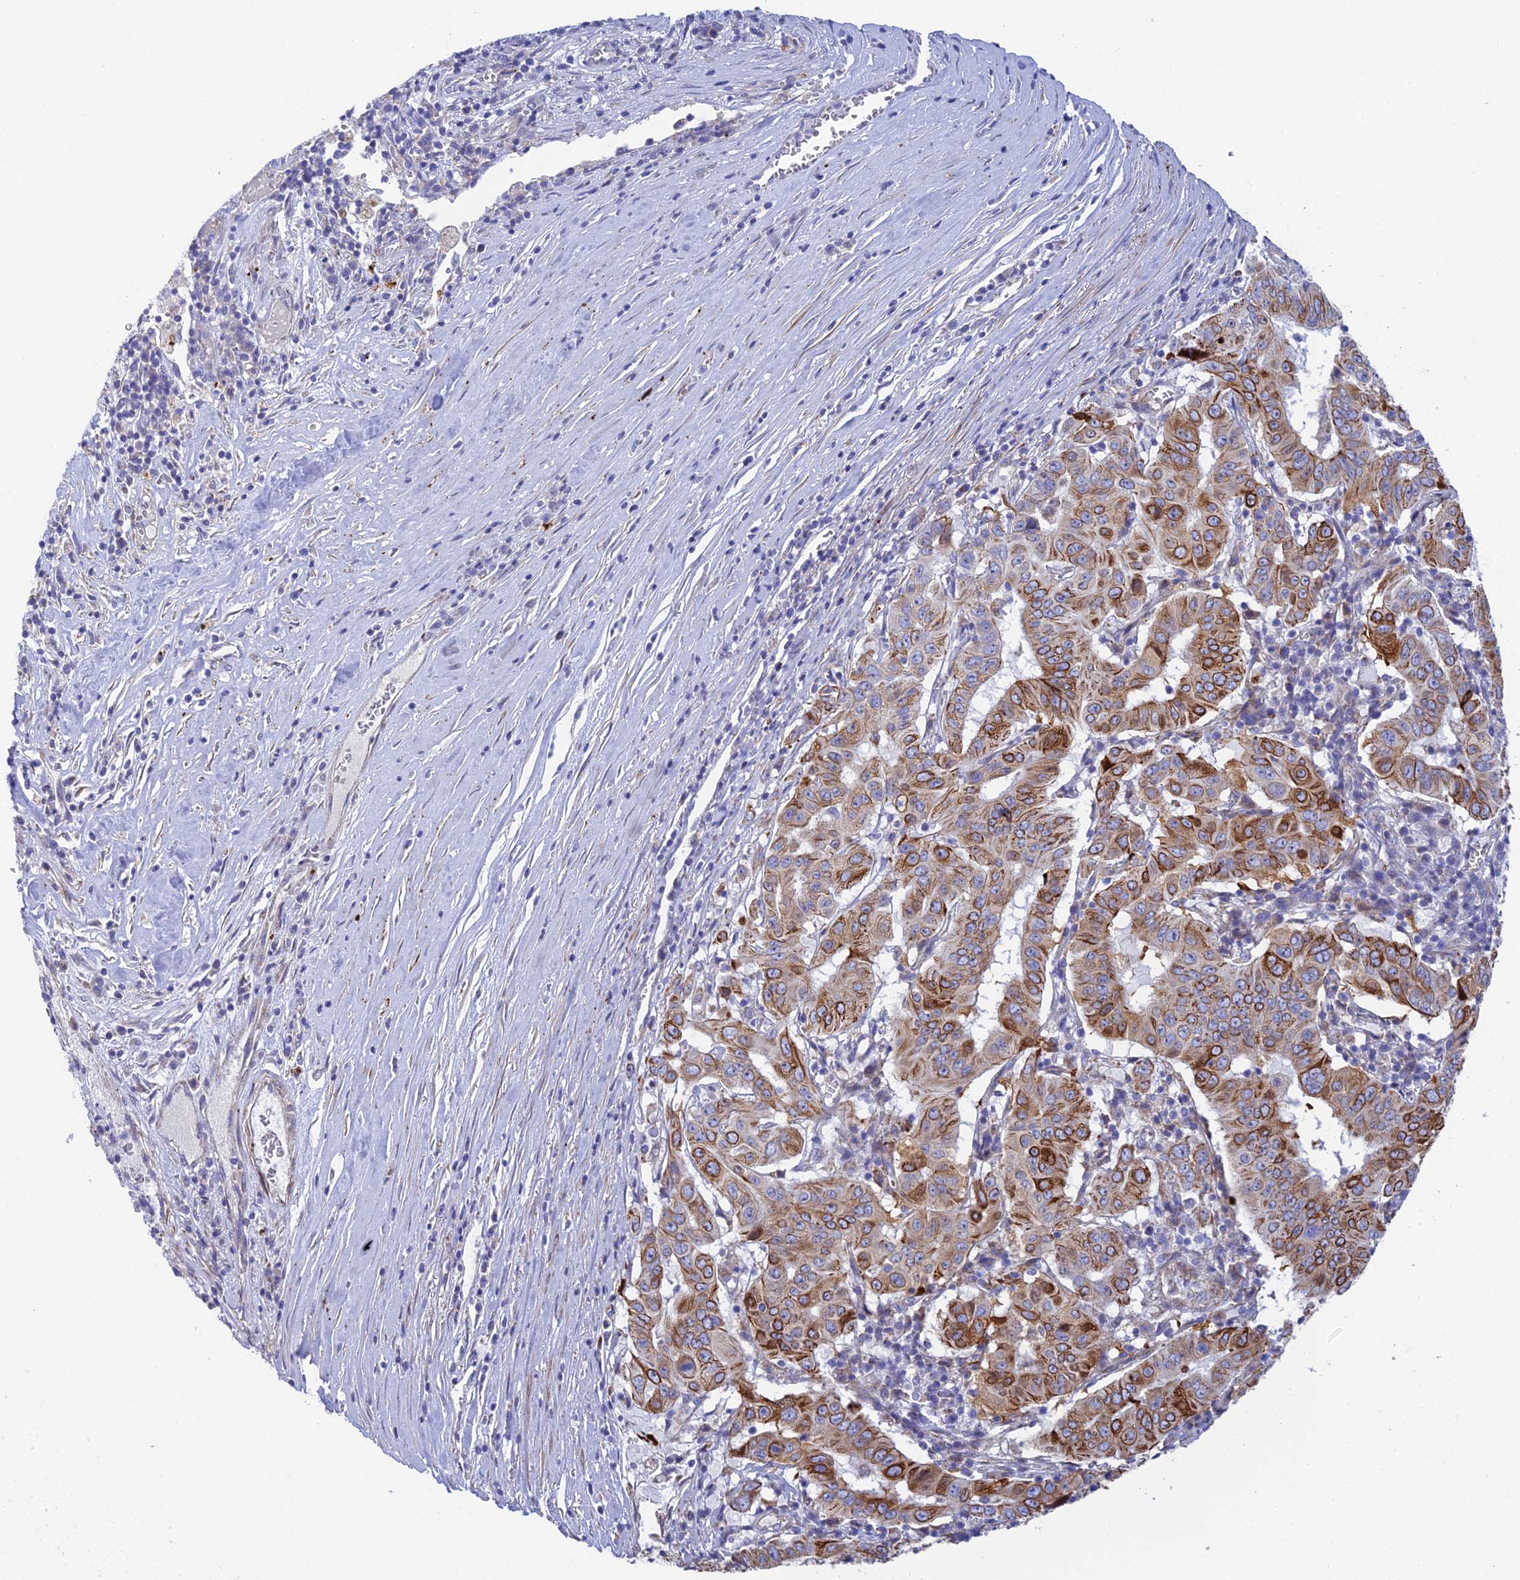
{"staining": {"intensity": "strong", "quantity": "25%-75%", "location": "cytoplasmic/membranous"}, "tissue": "pancreatic cancer", "cell_type": "Tumor cells", "image_type": "cancer", "snomed": [{"axis": "morphology", "description": "Adenocarcinoma, NOS"}, {"axis": "topography", "description": "Pancreas"}], "caption": "Human pancreatic cancer stained with a brown dye demonstrates strong cytoplasmic/membranous positive expression in about 25%-75% of tumor cells.", "gene": "CSPG4", "patient": {"sex": "male", "age": 63}}